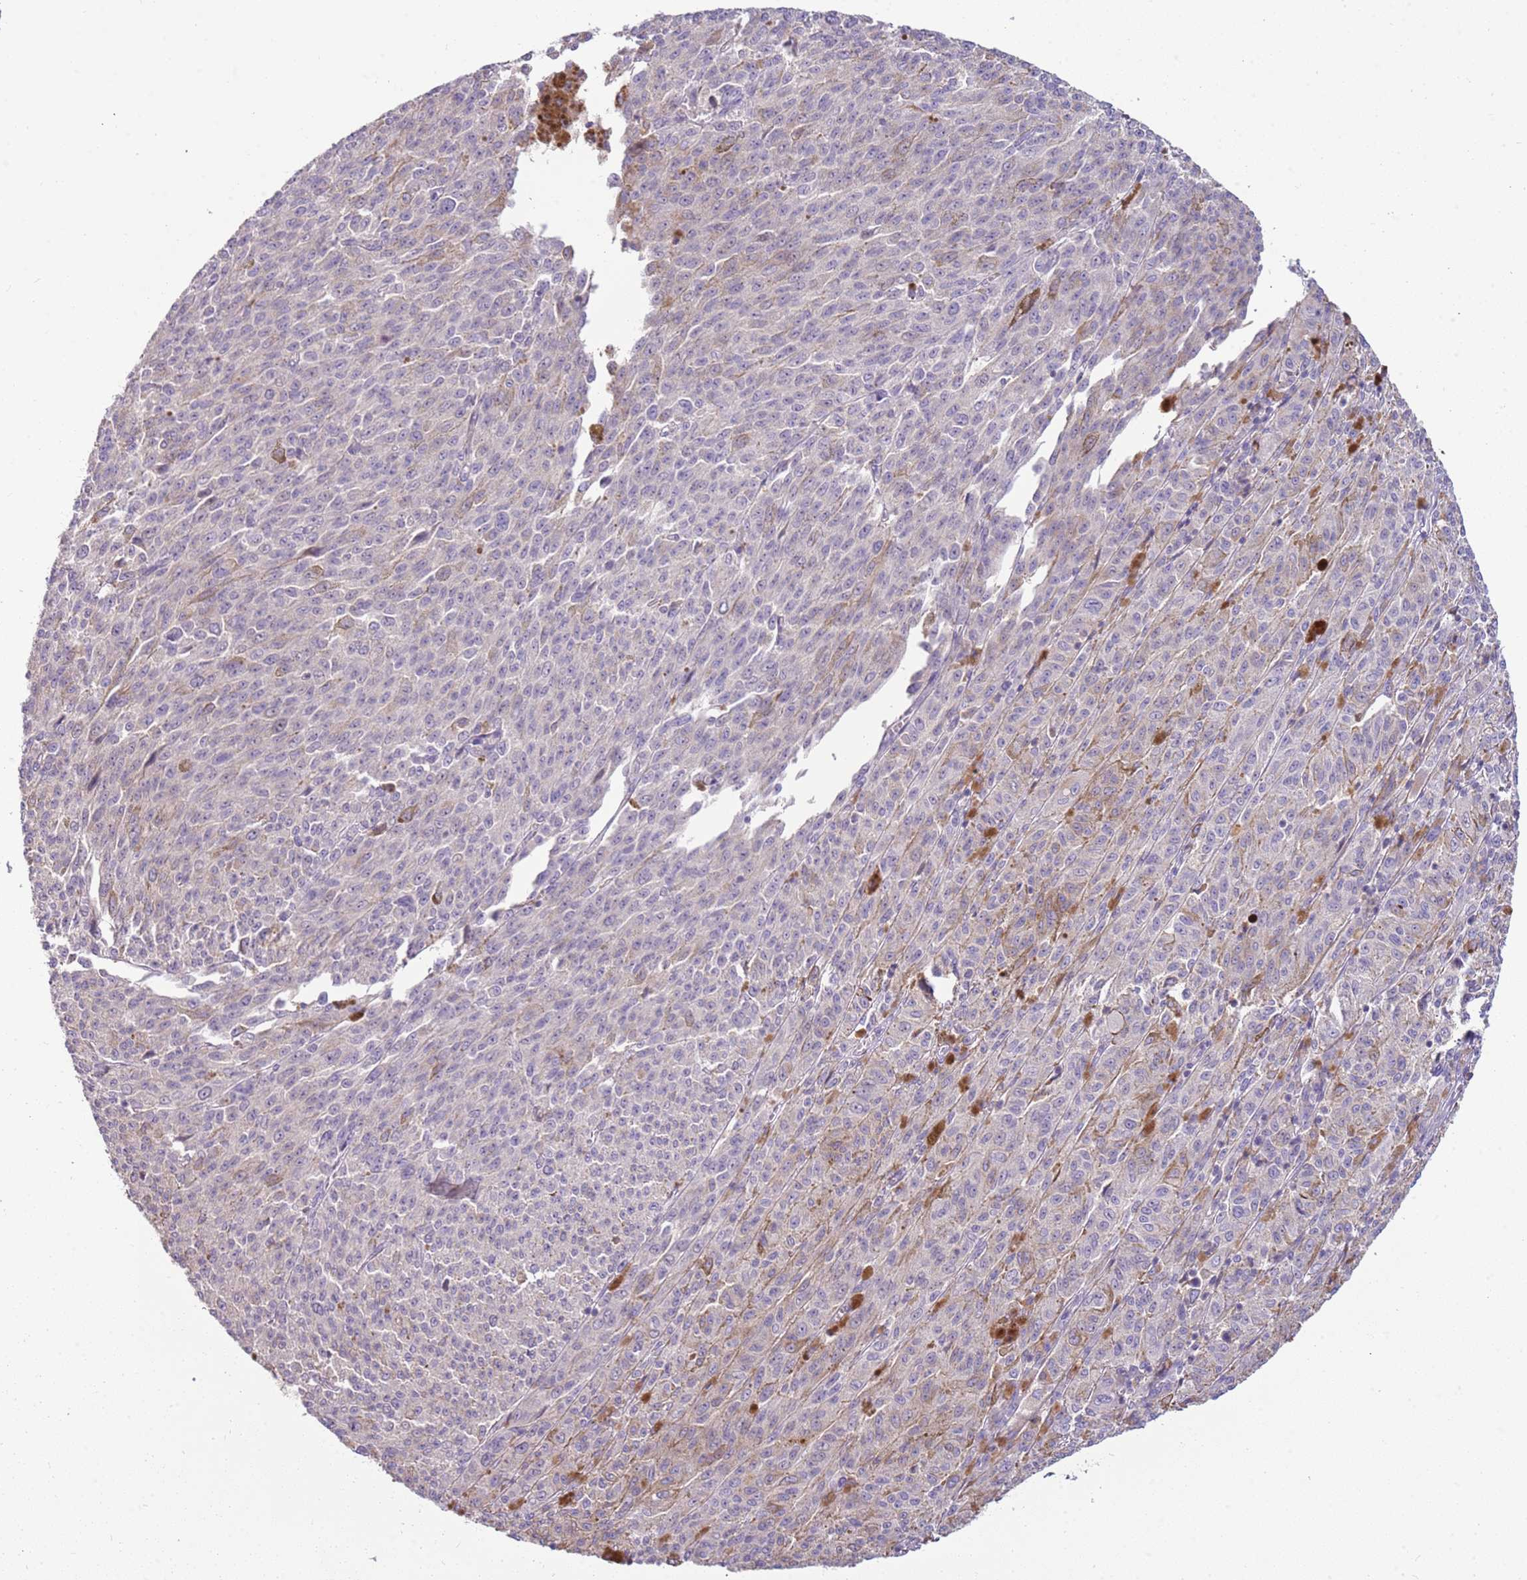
{"staining": {"intensity": "negative", "quantity": "none", "location": "none"}, "tissue": "melanoma", "cell_type": "Tumor cells", "image_type": "cancer", "snomed": [{"axis": "morphology", "description": "Malignant melanoma, NOS"}, {"axis": "topography", "description": "Skin"}], "caption": "A photomicrograph of melanoma stained for a protein shows no brown staining in tumor cells.", "gene": "ARHGAP5", "patient": {"sex": "female", "age": 52}}